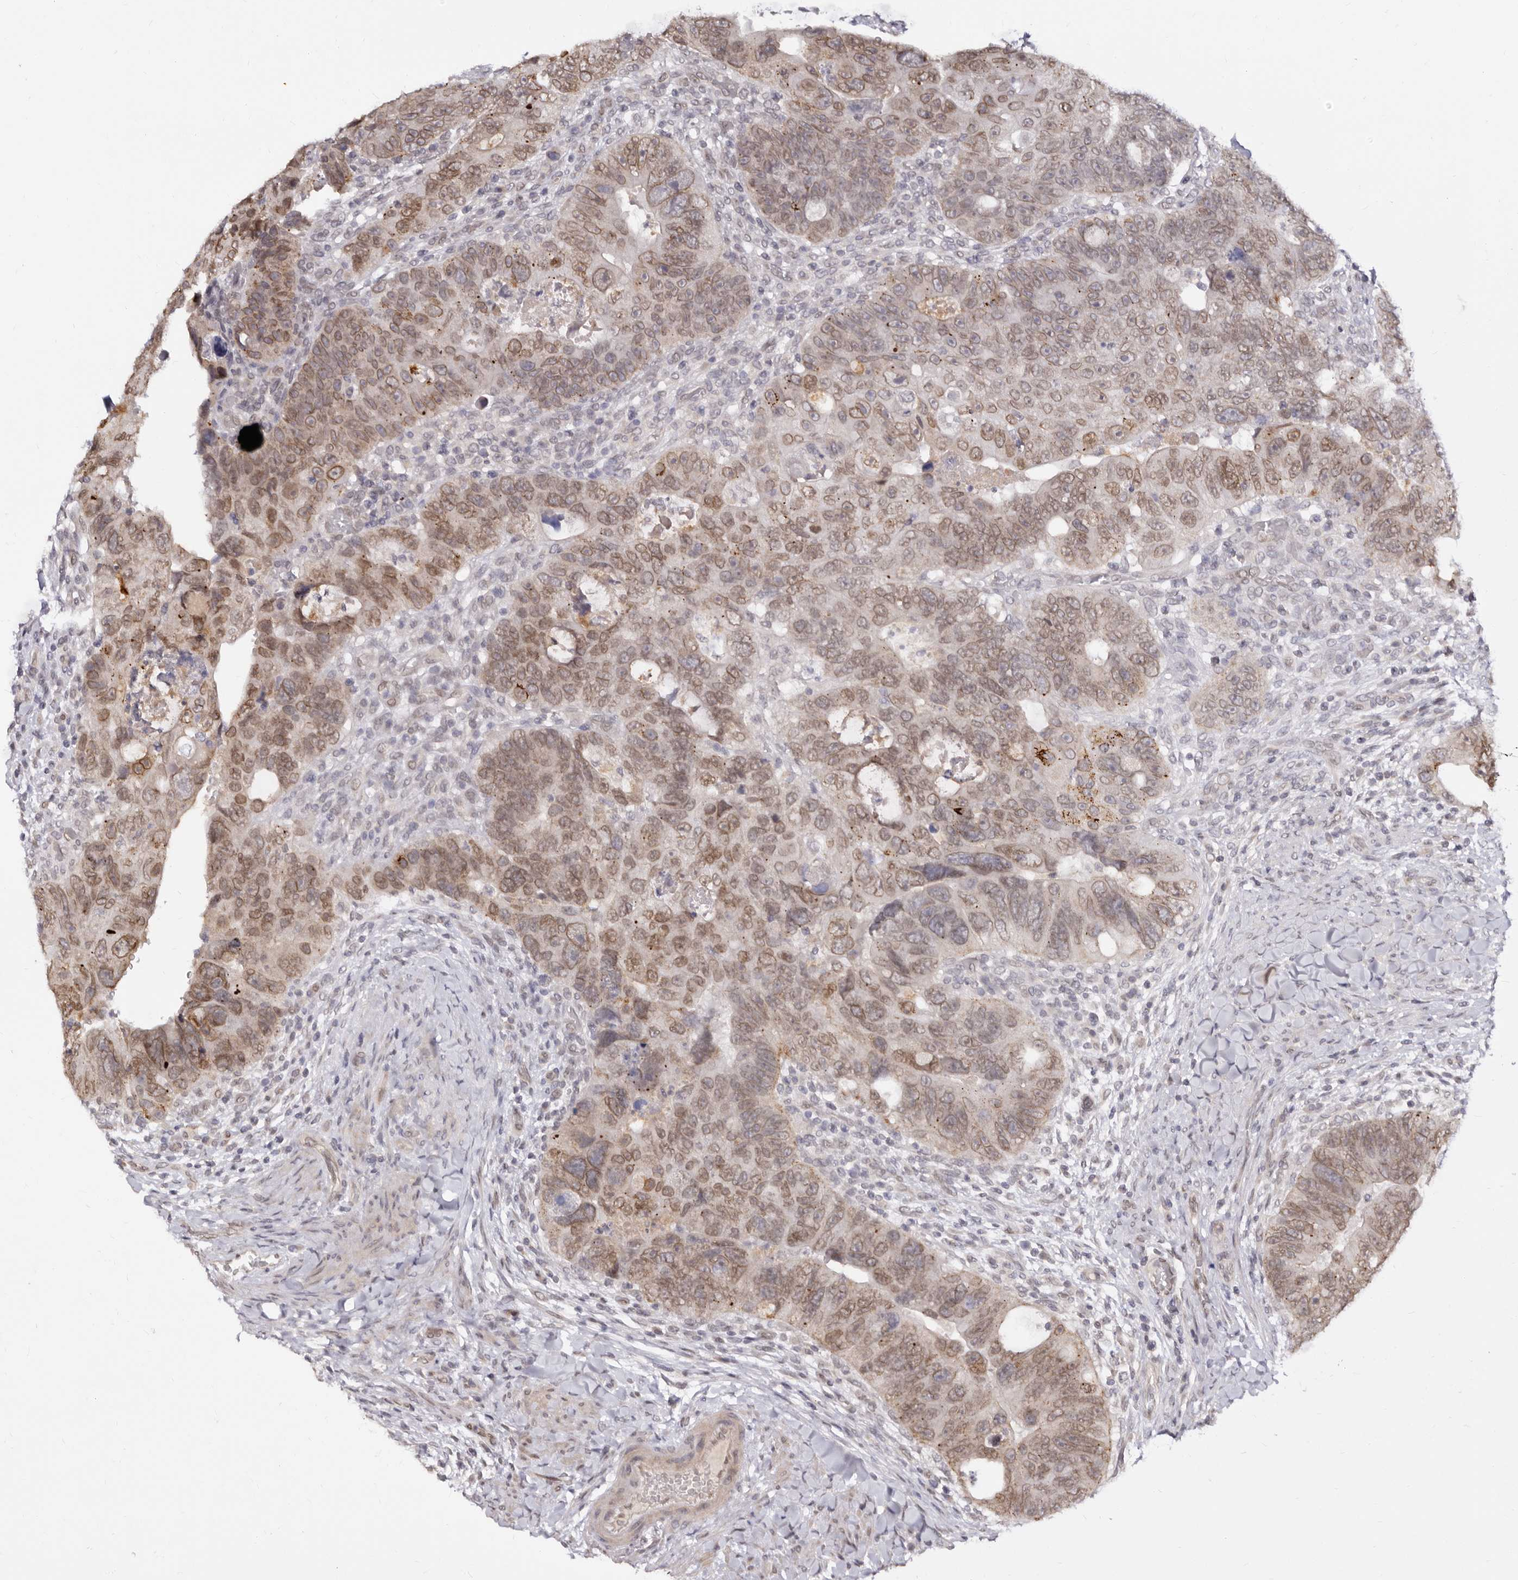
{"staining": {"intensity": "moderate", "quantity": ">75%", "location": "cytoplasmic/membranous,nuclear"}, "tissue": "colorectal cancer", "cell_type": "Tumor cells", "image_type": "cancer", "snomed": [{"axis": "morphology", "description": "Adenocarcinoma, NOS"}, {"axis": "topography", "description": "Rectum"}], "caption": "The immunohistochemical stain shows moderate cytoplasmic/membranous and nuclear positivity in tumor cells of colorectal adenocarcinoma tissue.", "gene": "LCORL", "patient": {"sex": "male", "age": 59}}